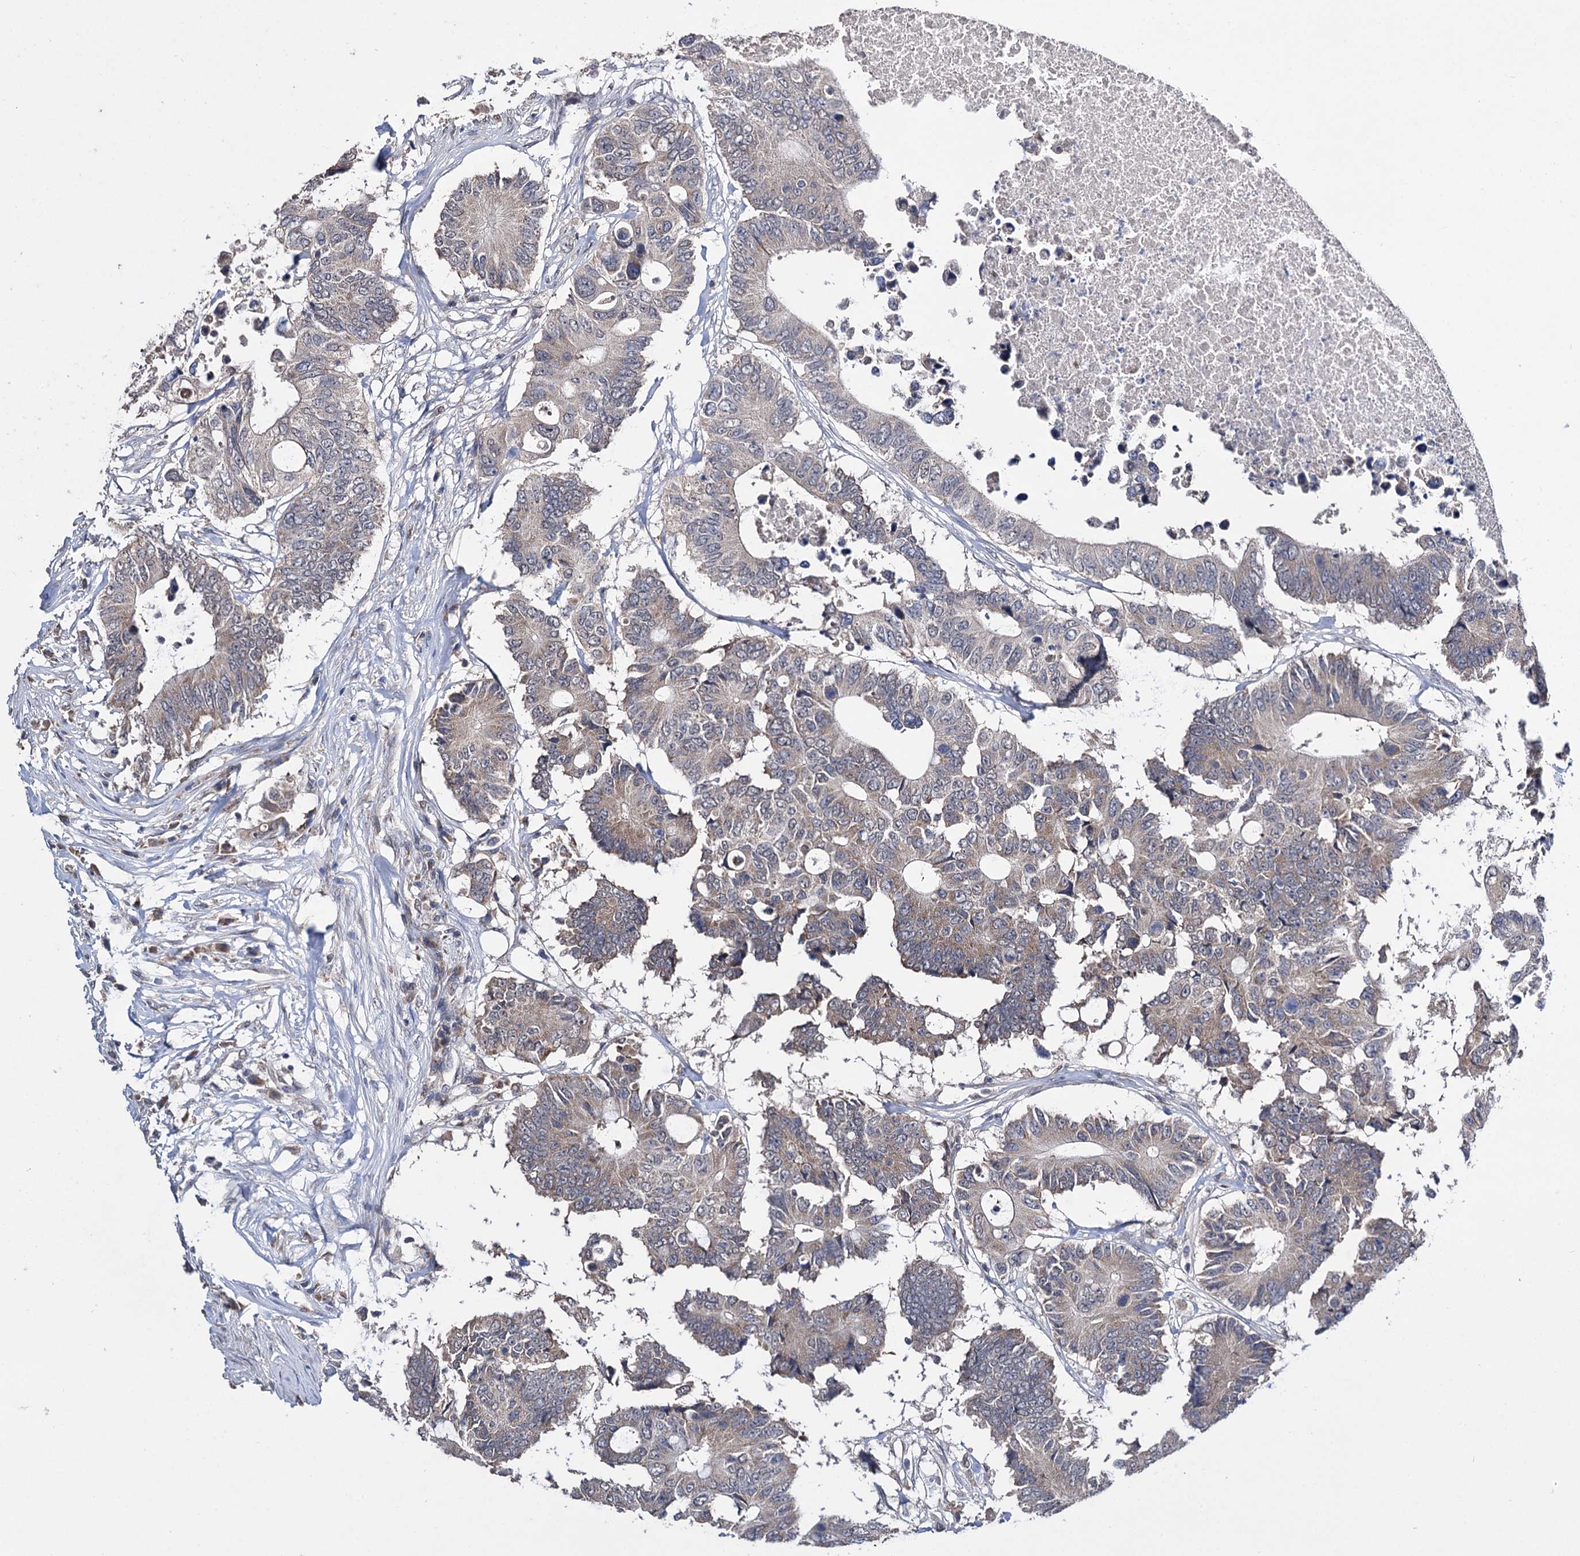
{"staining": {"intensity": "weak", "quantity": ">75%", "location": "cytoplasmic/membranous"}, "tissue": "colorectal cancer", "cell_type": "Tumor cells", "image_type": "cancer", "snomed": [{"axis": "morphology", "description": "Adenocarcinoma, NOS"}, {"axis": "topography", "description": "Colon"}], "caption": "The image shows staining of colorectal adenocarcinoma, revealing weak cytoplasmic/membranous protein positivity (brown color) within tumor cells. Immunohistochemistry (ihc) stains the protein in brown and the nuclei are stained blue.", "gene": "CLPB", "patient": {"sex": "male", "age": 71}}